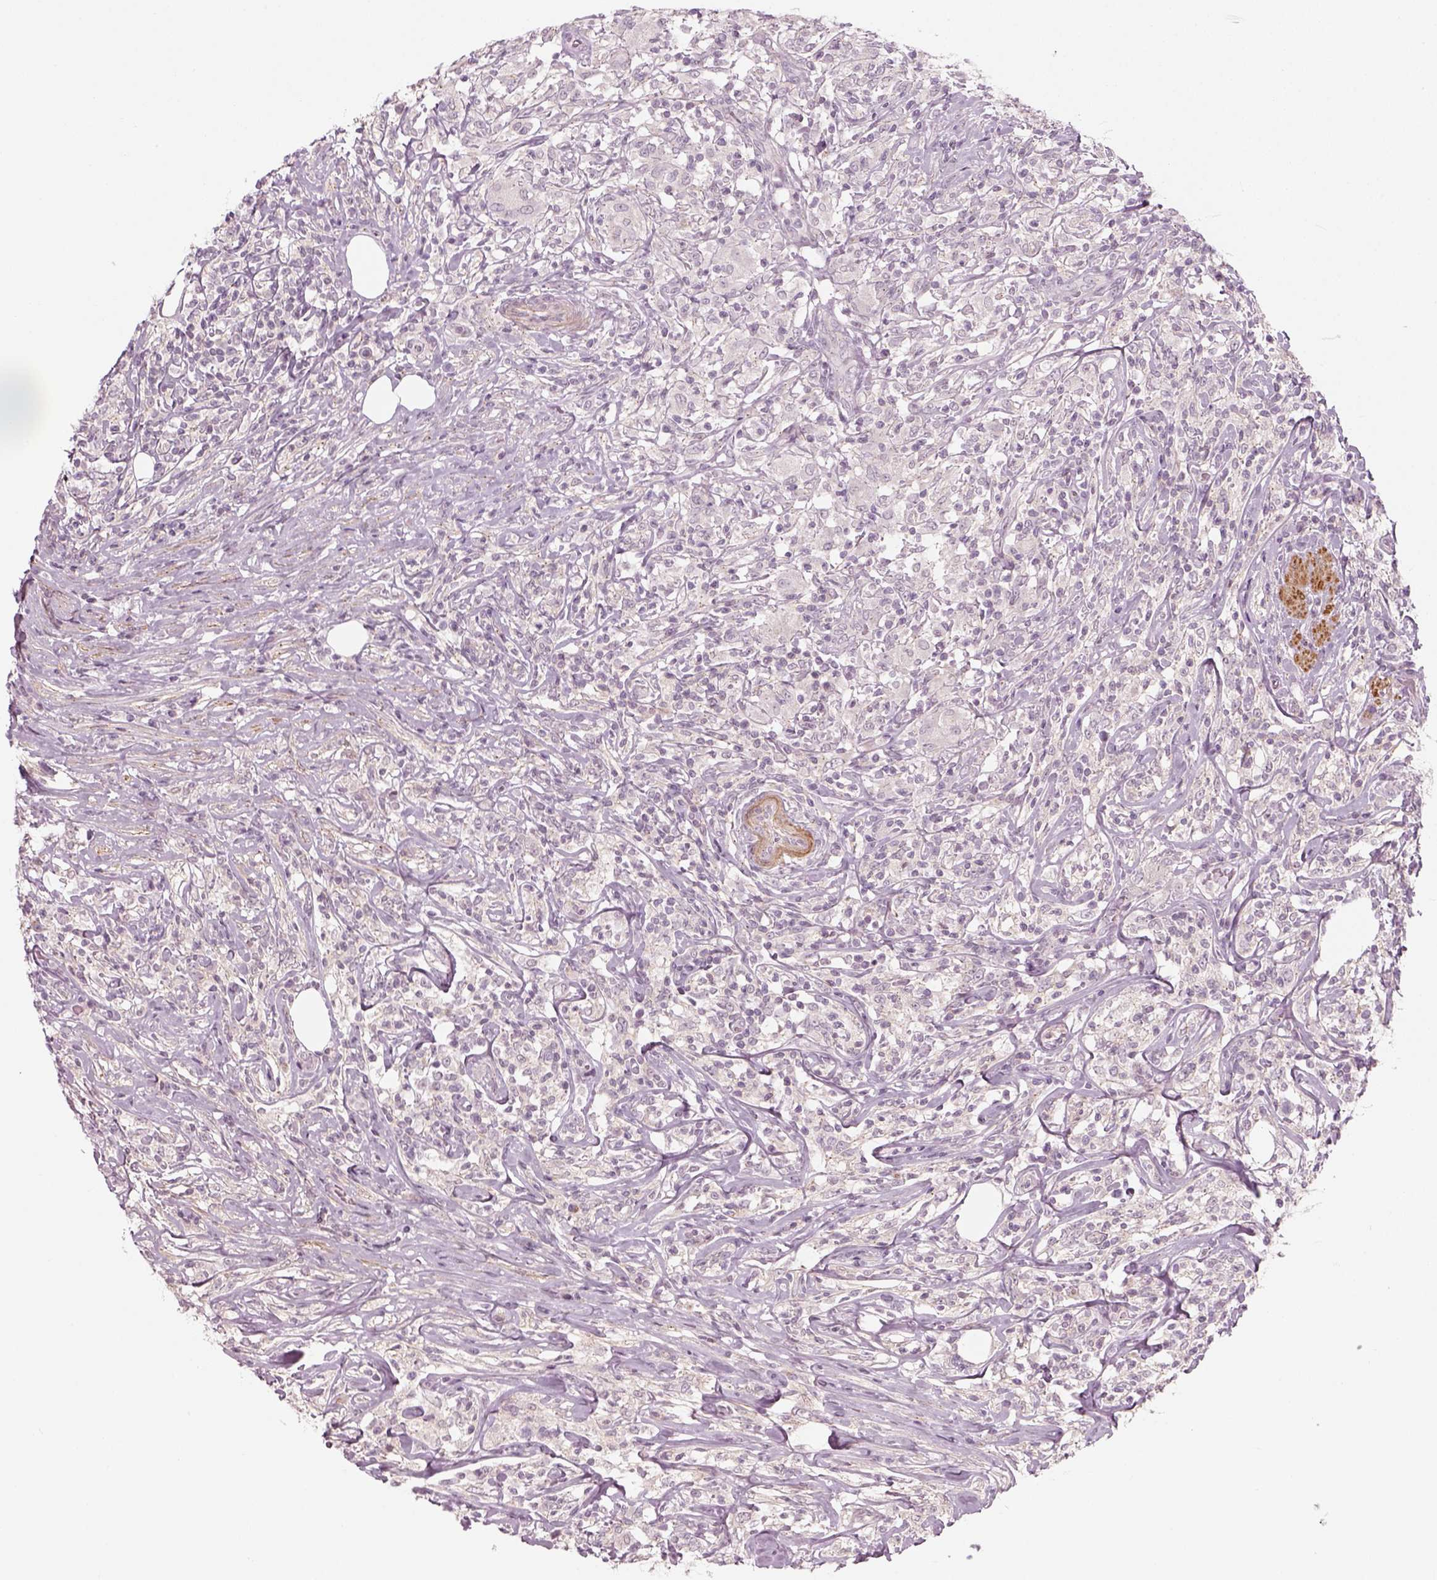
{"staining": {"intensity": "negative", "quantity": "none", "location": "none"}, "tissue": "lymphoma", "cell_type": "Tumor cells", "image_type": "cancer", "snomed": [{"axis": "morphology", "description": "Malignant lymphoma, non-Hodgkin's type, High grade"}, {"axis": "topography", "description": "Lymph node"}], "caption": "A histopathology image of high-grade malignant lymphoma, non-Hodgkin's type stained for a protein displays no brown staining in tumor cells.", "gene": "MLIP", "patient": {"sex": "female", "age": 84}}